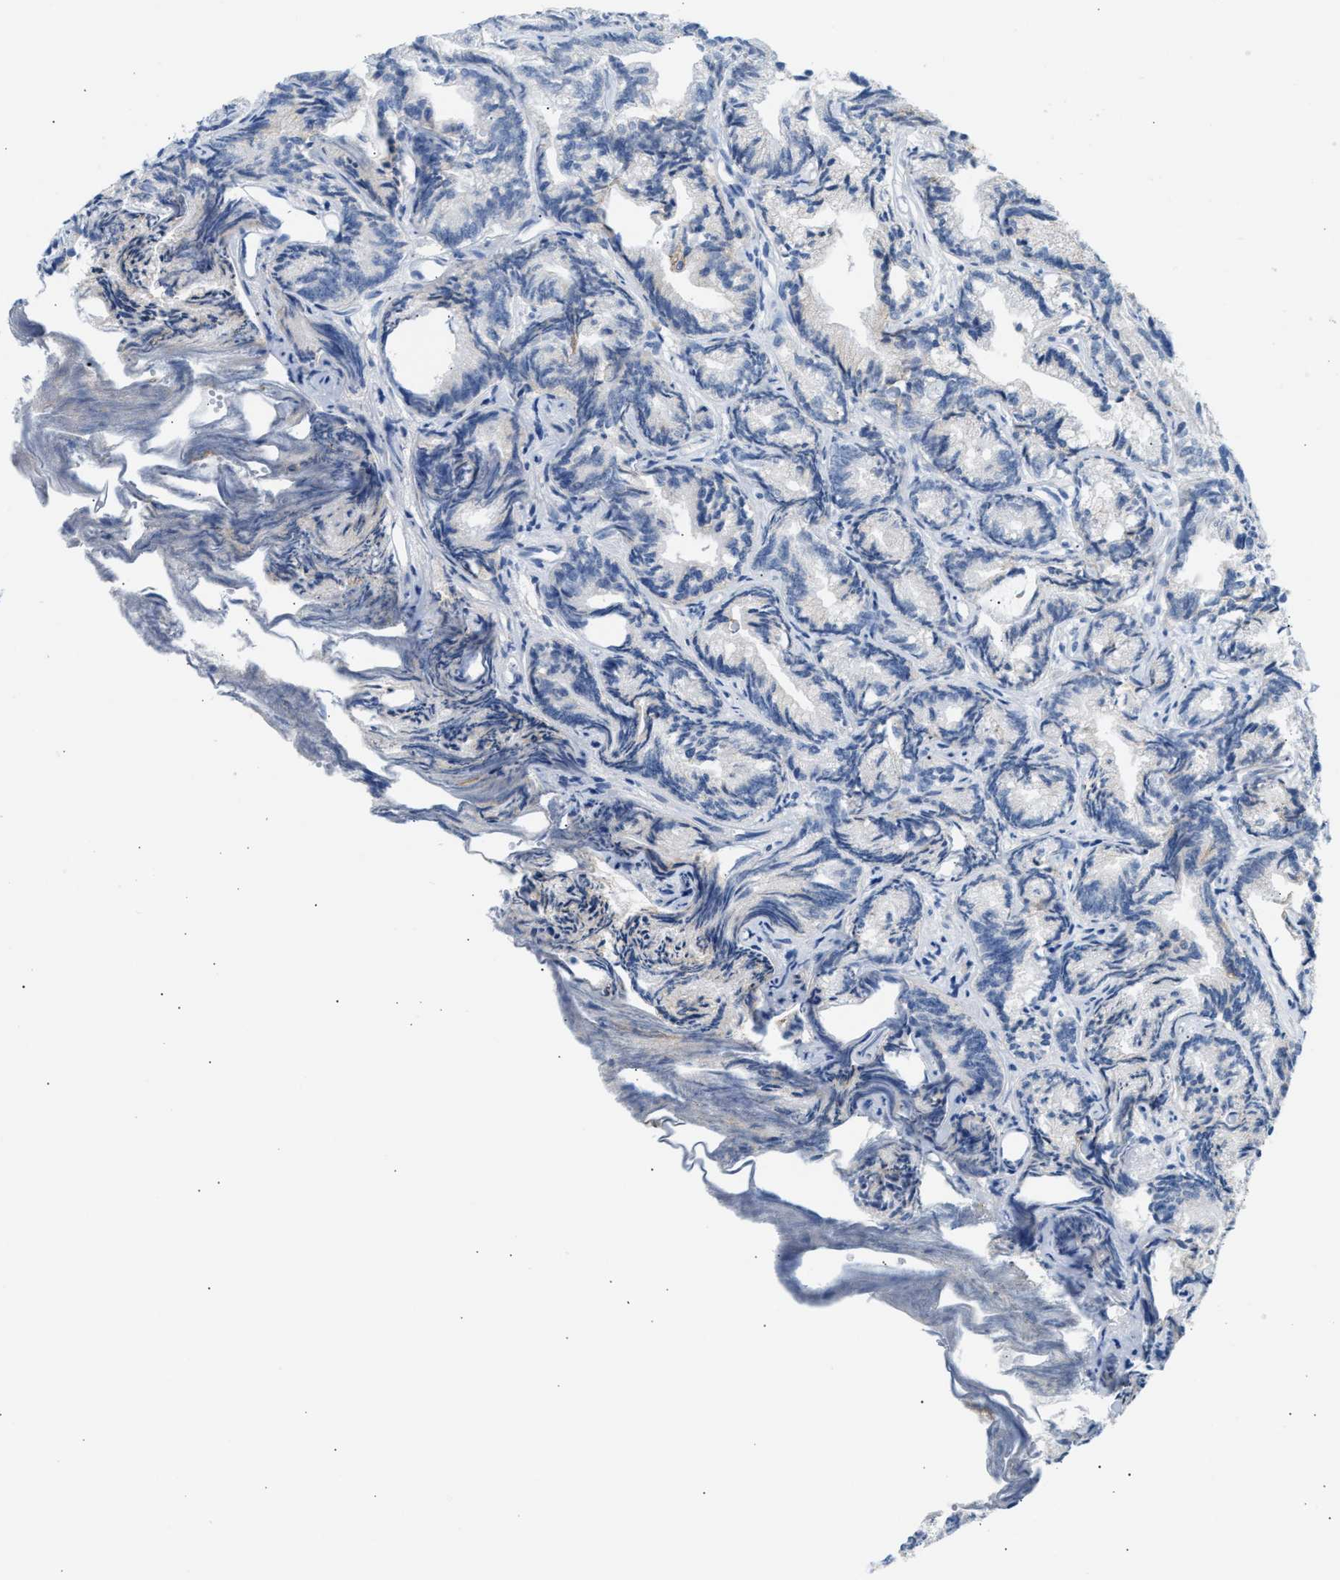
{"staining": {"intensity": "negative", "quantity": "none", "location": "none"}, "tissue": "prostate cancer", "cell_type": "Tumor cells", "image_type": "cancer", "snomed": [{"axis": "morphology", "description": "Adenocarcinoma, Low grade"}, {"axis": "topography", "description": "Prostate"}], "caption": "Prostate cancer was stained to show a protein in brown. There is no significant expression in tumor cells.", "gene": "ERBB2", "patient": {"sex": "male", "age": 89}}